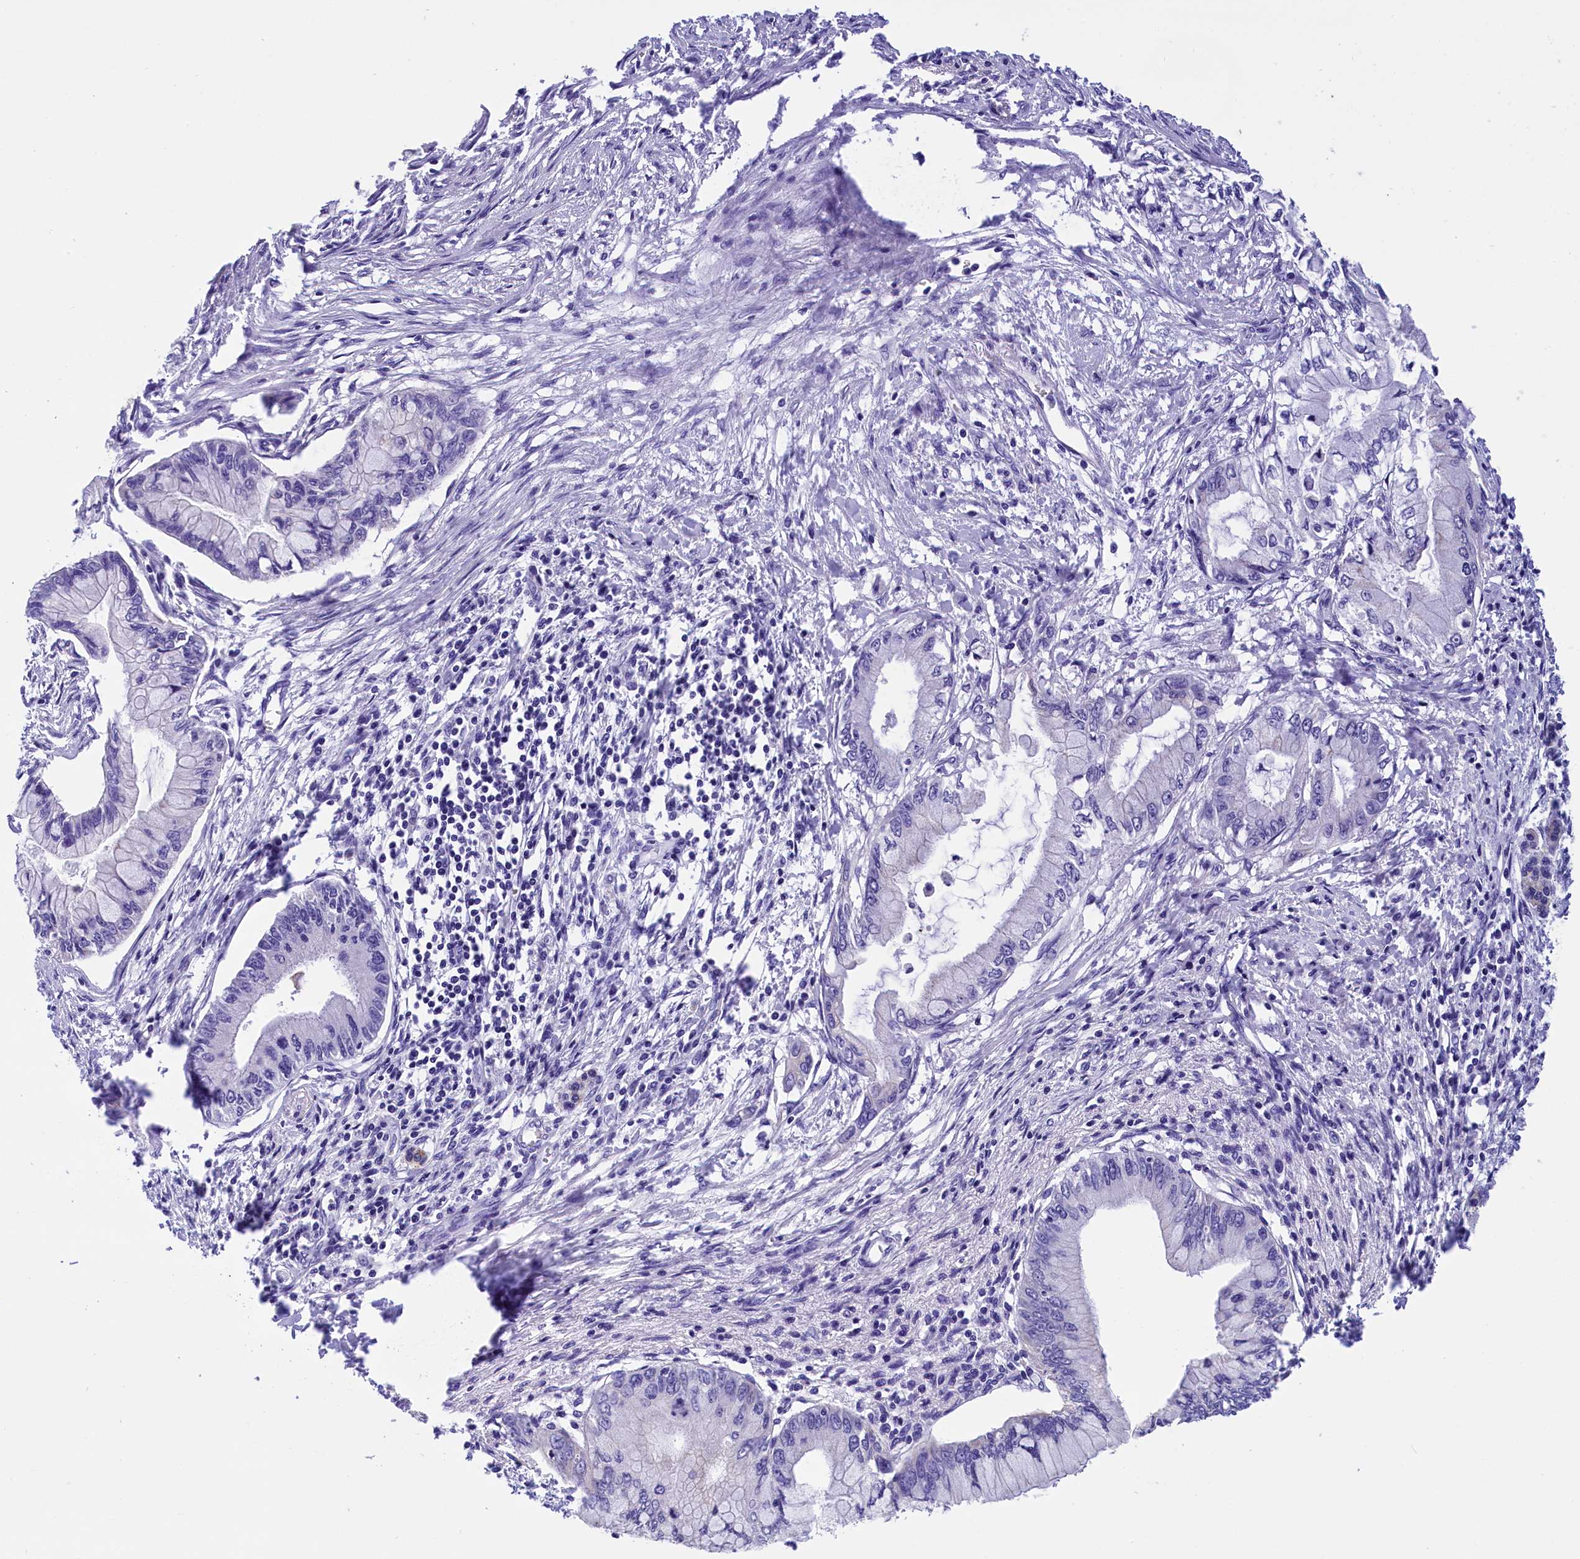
{"staining": {"intensity": "negative", "quantity": "none", "location": "none"}, "tissue": "pancreatic cancer", "cell_type": "Tumor cells", "image_type": "cancer", "snomed": [{"axis": "morphology", "description": "Adenocarcinoma, NOS"}, {"axis": "topography", "description": "Pancreas"}], "caption": "Immunohistochemical staining of human pancreatic adenocarcinoma demonstrates no significant expression in tumor cells.", "gene": "ABAT", "patient": {"sex": "male", "age": 48}}